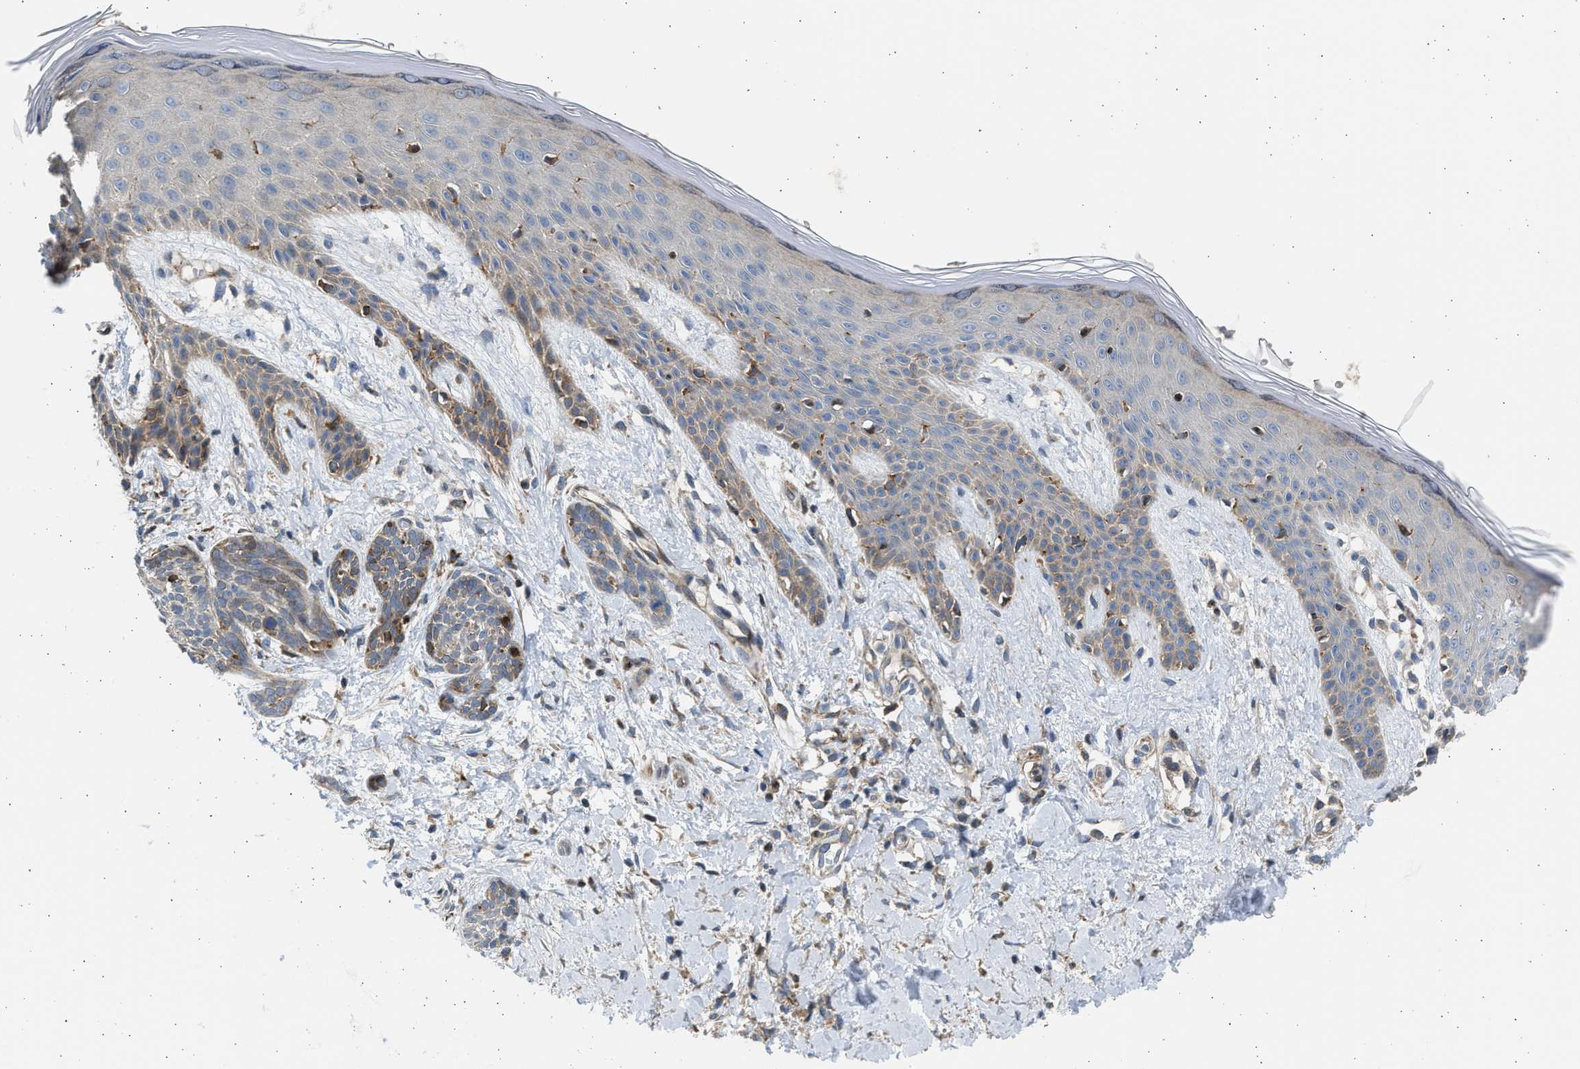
{"staining": {"intensity": "weak", "quantity": "<25%", "location": "cytoplasmic/membranous"}, "tissue": "skin cancer", "cell_type": "Tumor cells", "image_type": "cancer", "snomed": [{"axis": "morphology", "description": "Basal cell carcinoma"}, {"axis": "topography", "description": "Skin"}], "caption": "The image reveals no significant expression in tumor cells of skin cancer (basal cell carcinoma). Nuclei are stained in blue.", "gene": "PLD2", "patient": {"sex": "female", "age": 59}}